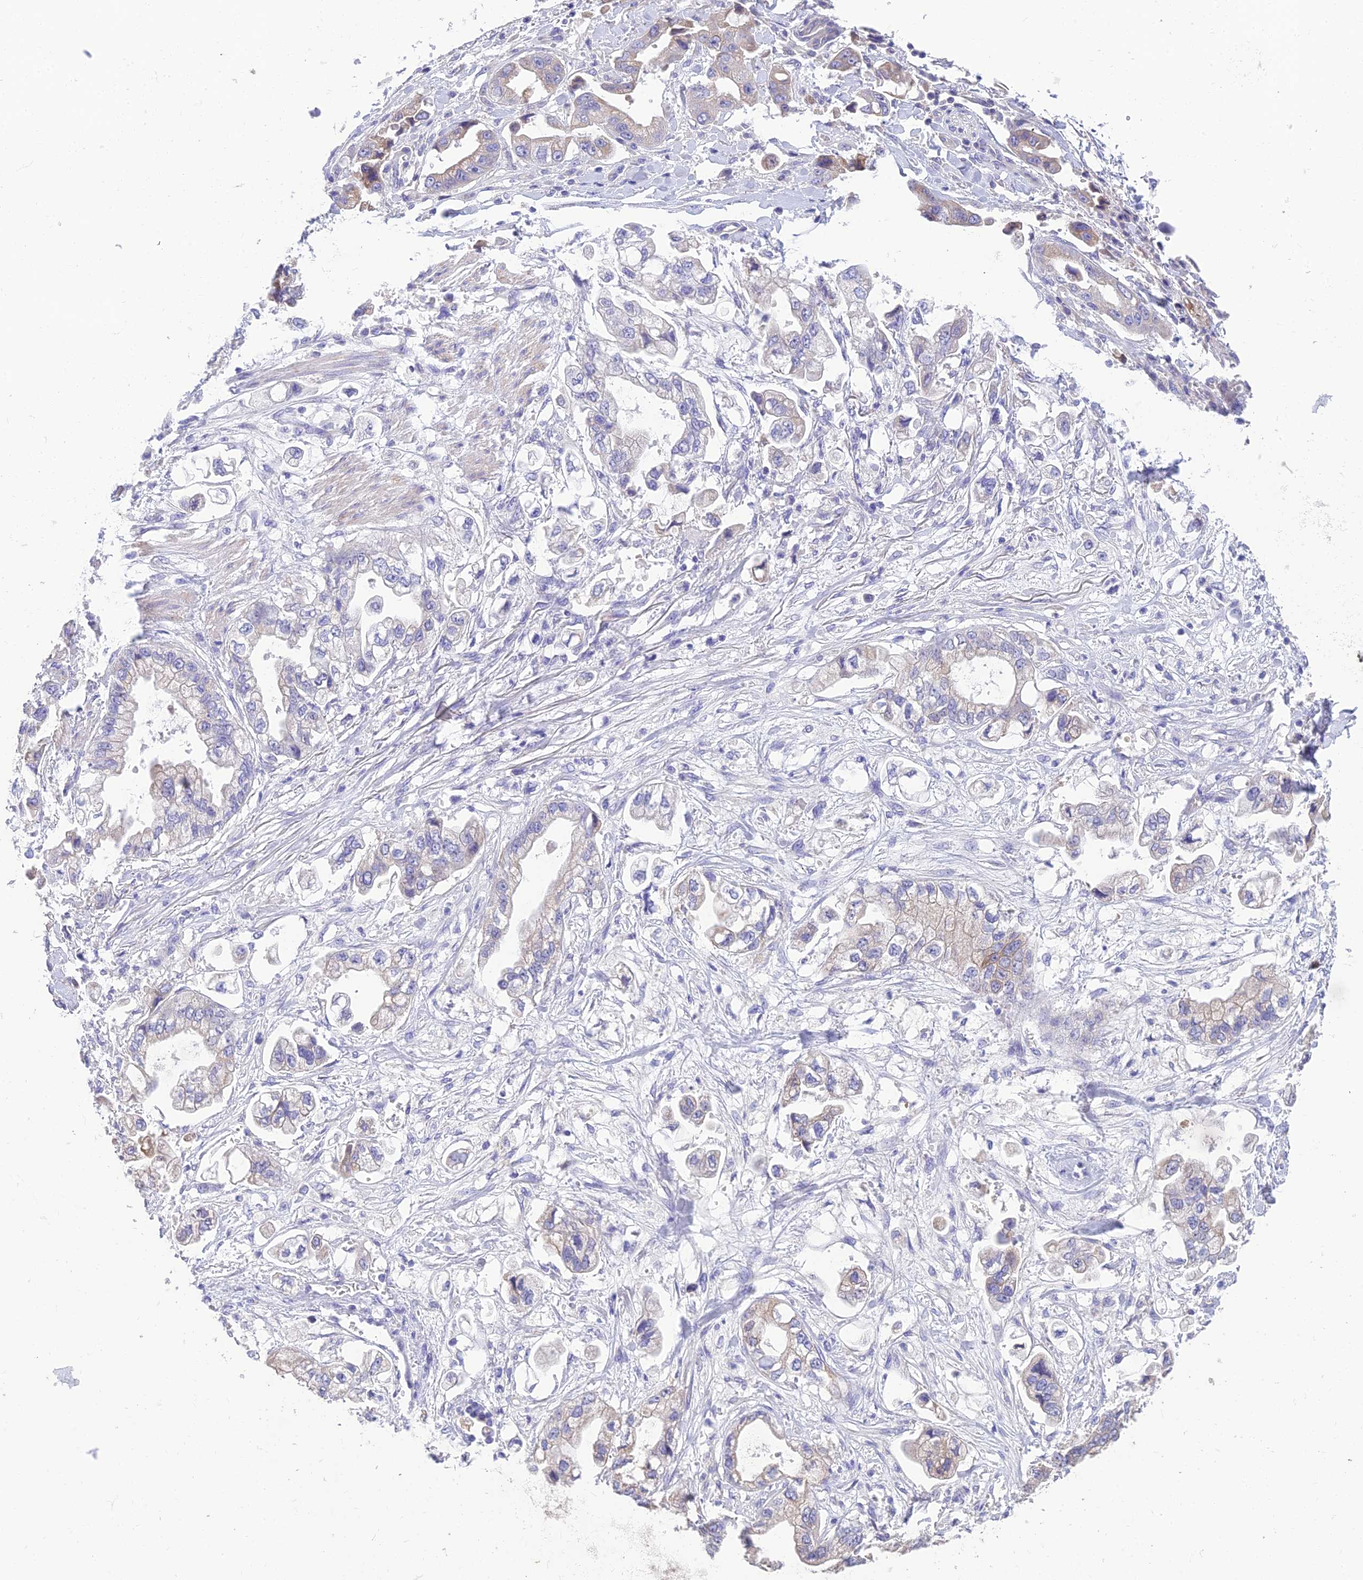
{"staining": {"intensity": "weak", "quantity": "<25%", "location": "cytoplasmic/membranous"}, "tissue": "stomach cancer", "cell_type": "Tumor cells", "image_type": "cancer", "snomed": [{"axis": "morphology", "description": "Adenocarcinoma, NOS"}, {"axis": "topography", "description": "Stomach"}], "caption": "The image exhibits no significant expression in tumor cells of stomach adenocarcinoma.", "gene": "HSD17B2", "patient": {"sex": "male", "age": 62}}